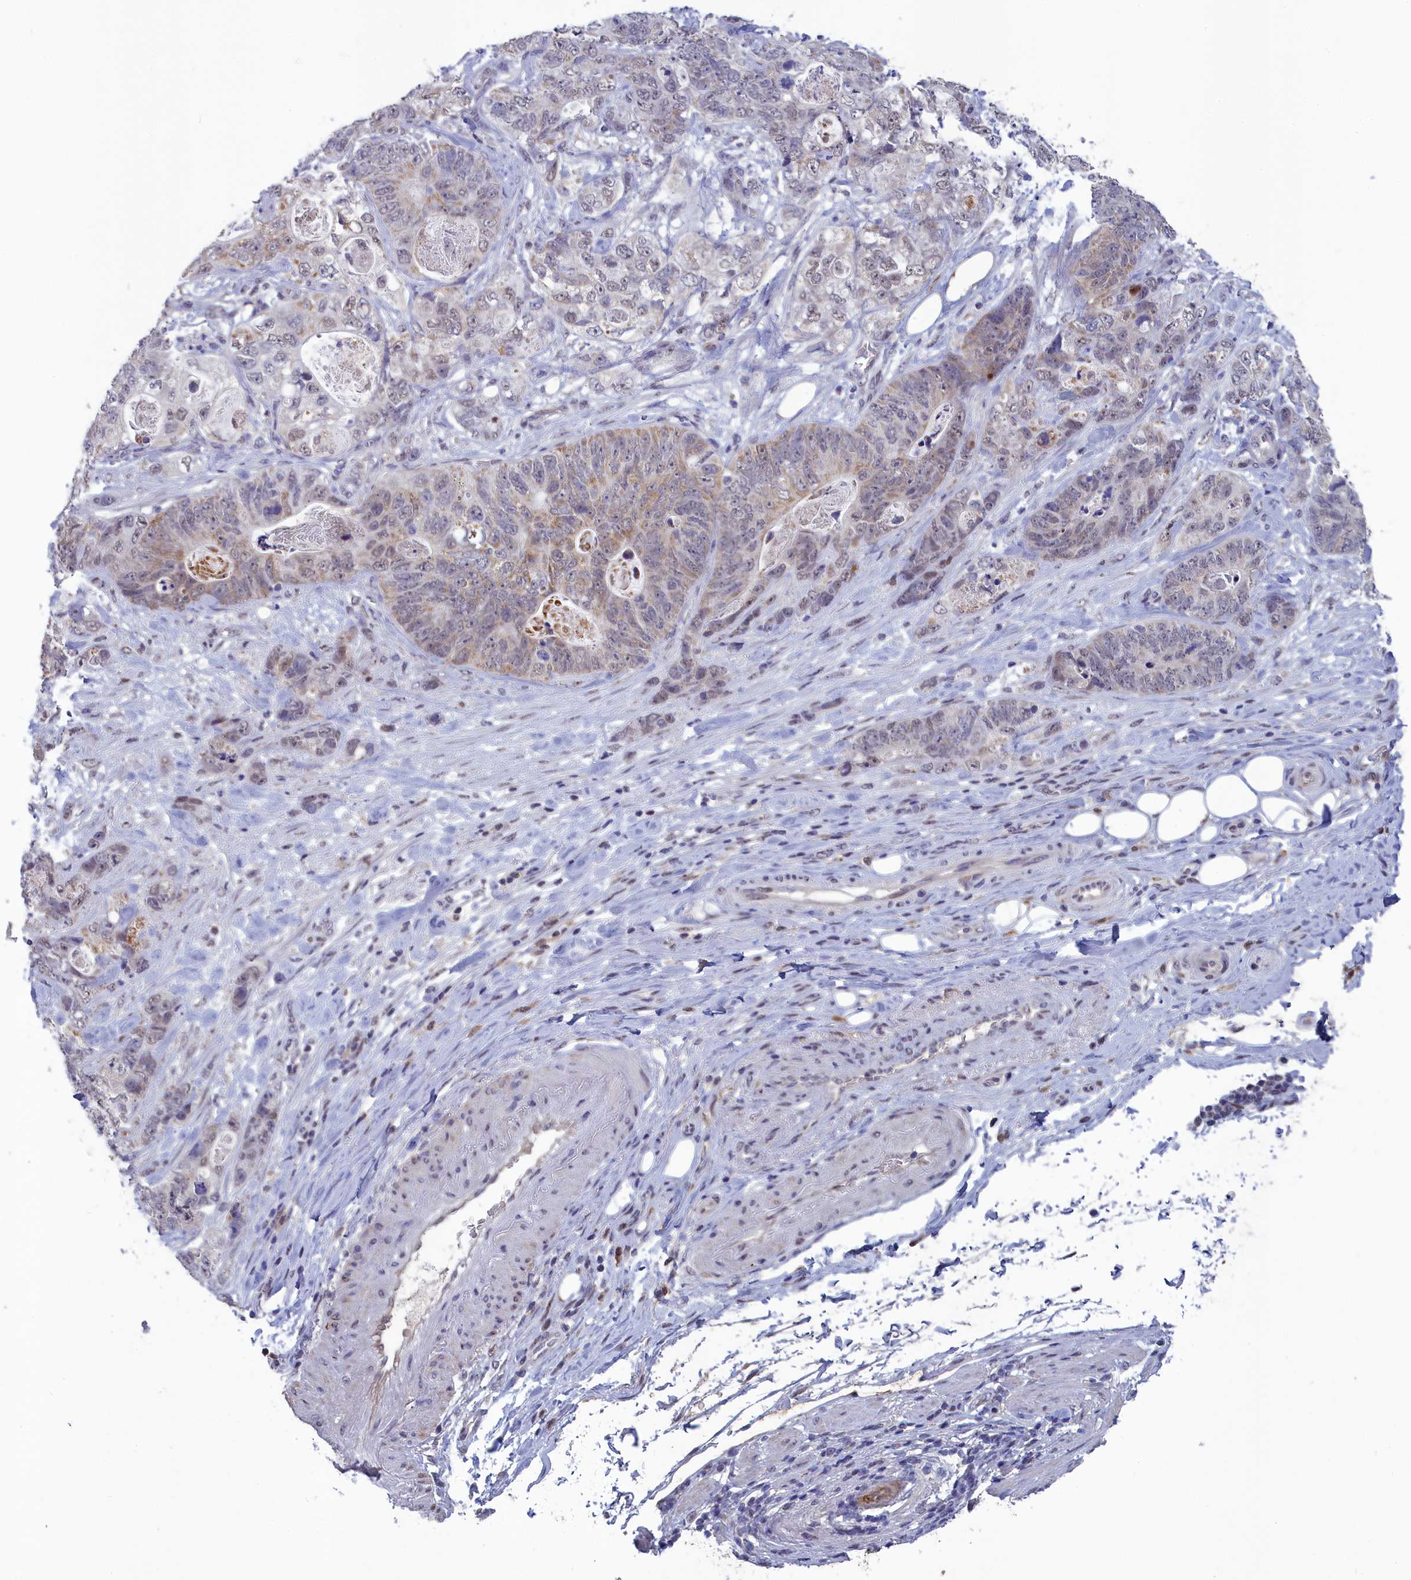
{"staining": {"intensity": "weak", "quantity": "25%-75%", "location": "cytoplasmic/membranous,nuclear"}, "tissue": "stomach cancer", "cell_type": "Tumor cells", "image_type": "cancer", "snomed": [{"axis": "morphology", "description": "Normal tissue, NOS"}, {"axis": "morphology", "description": "Adenocarcinoma, NOS"}, {"axis": "topography", "description": "Stomach"}], "caption": "Human stomach cancer stained with a brown dye exhibits weak cytoplasmic/membranous and nuclear positive expression in about 25%-75% of tumor cells.", "gene": "MT-CO3", "patient": {"sex": "female", "age": 89}}